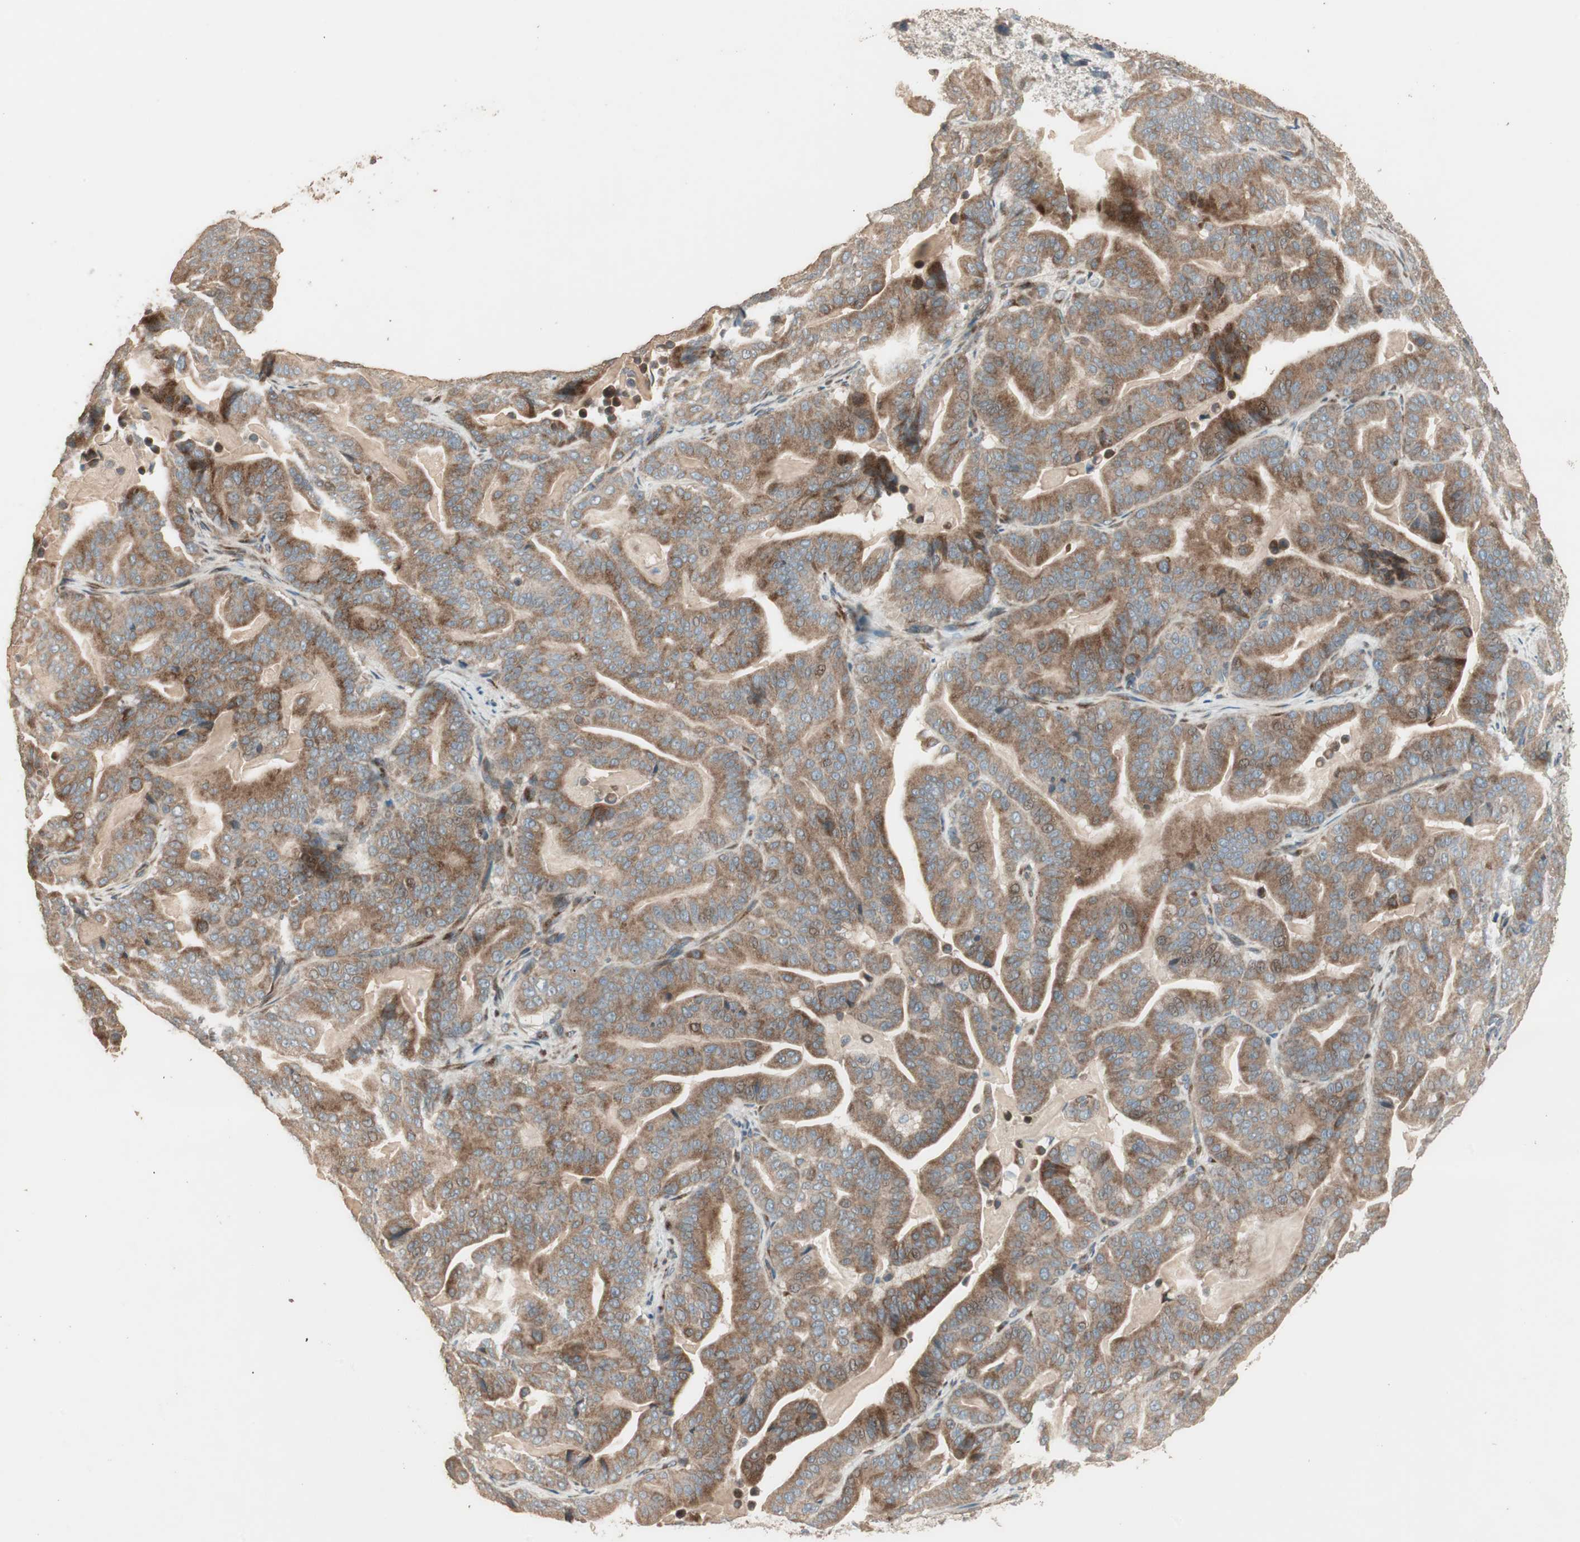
{"staining": {"intensity": "moderate", "quantity": ">75%", "location": "cytoplasmic/membranous"}, "tissue": "pancreatic cancer", "cell_type": "Tumor cells", "image_type": "cancer", "snomed": [{"axis": "morphology", "description": "Adenocarcinoma, NOS"}, {"axis": "topography", "description": "Pancreas"}], "caption": "Tumor cells display medium levels of moderate cytoplasmic/membranous staining in approximately >75% of cells in human pancreatic adenocarcinoma.", "gene": "RARRES1", "patient": {"sex": "male", "age": 63}}